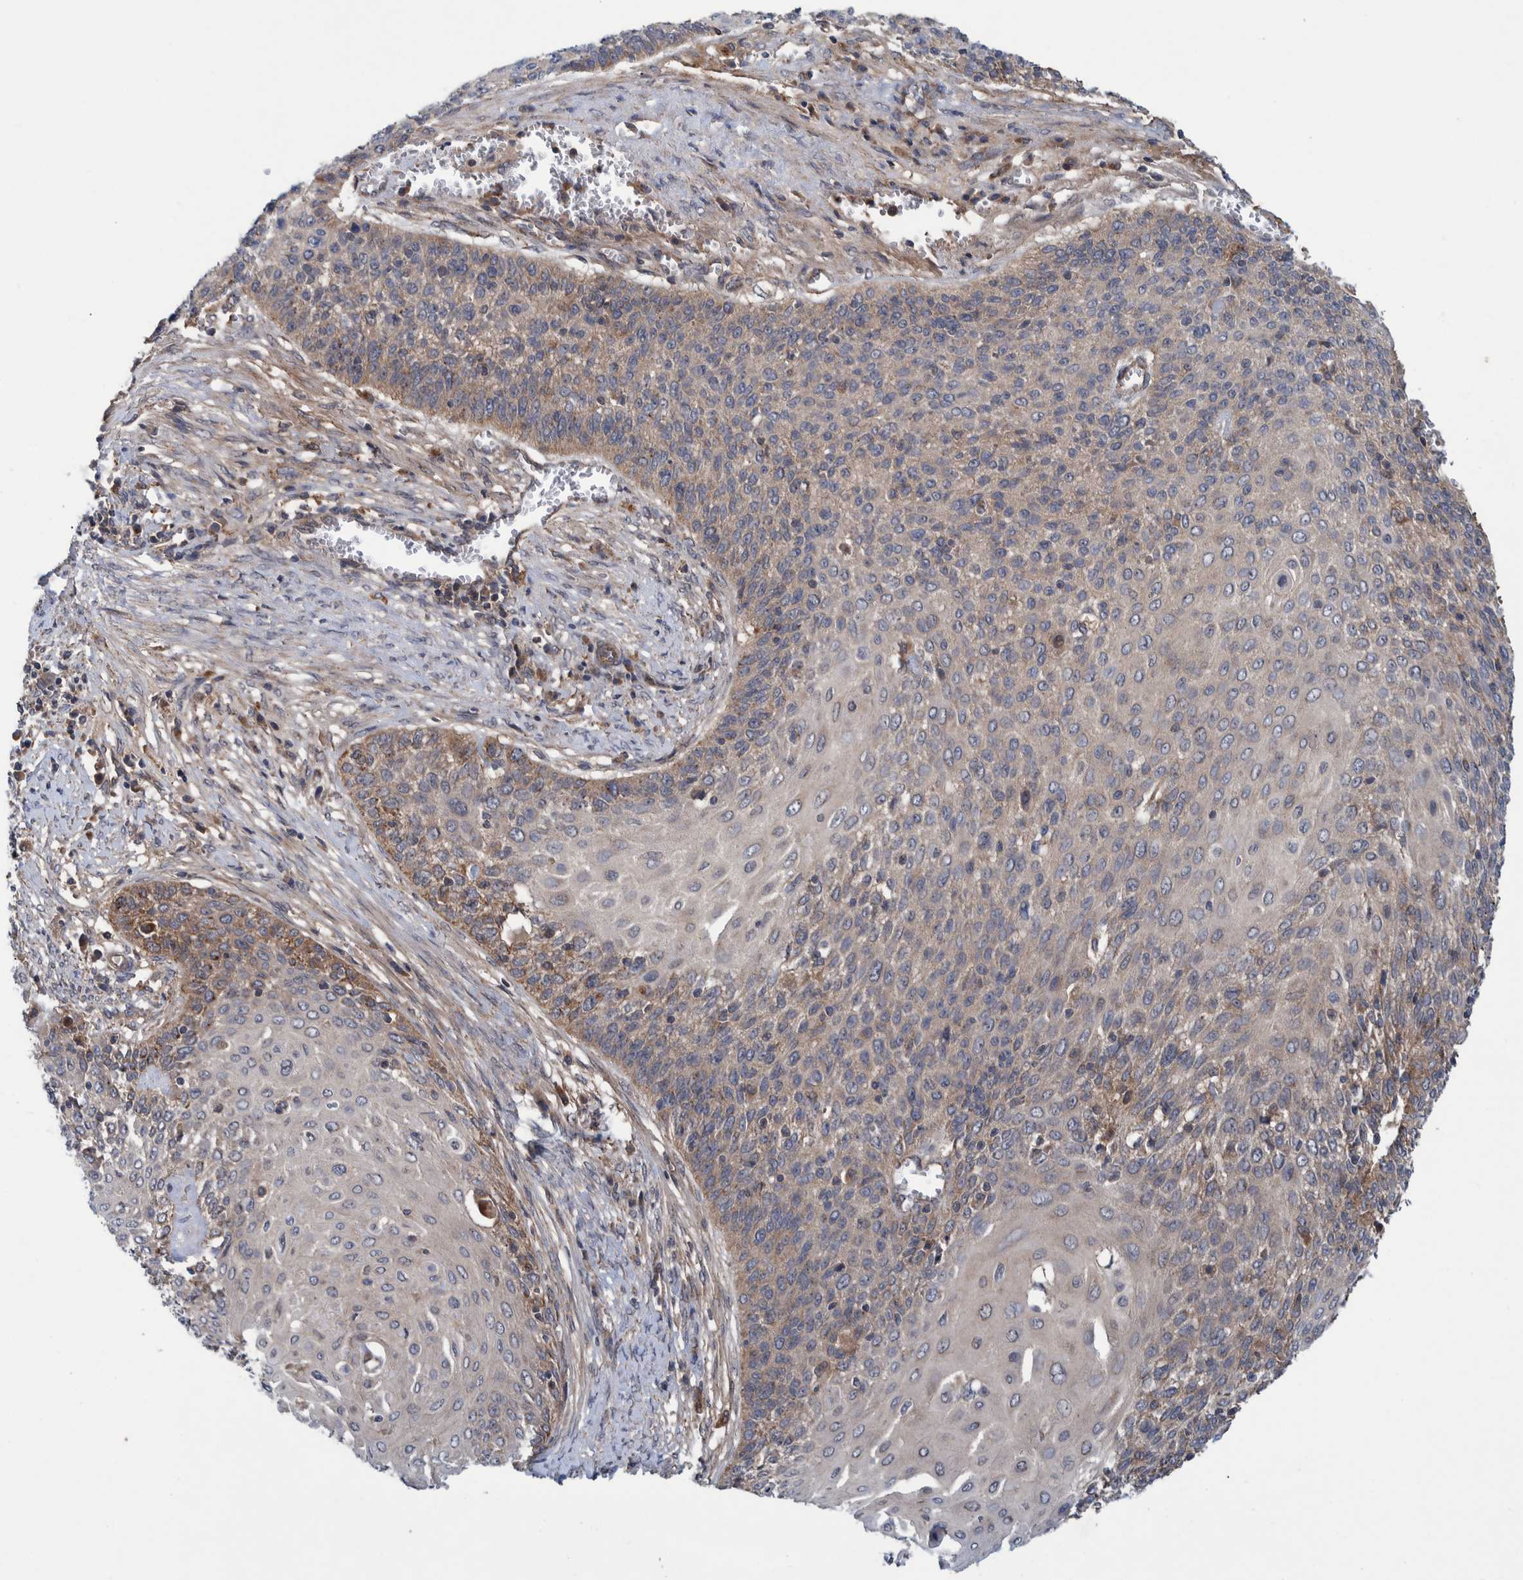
{"staining": {"intensity": "weak", "quantity": ">75%", "location": "cytoplasmic/membranous"}, "tissue": "cervical cancer", "cell_type": "Tumor cells", "image_type": "cancer", "snomed": [{"axis": "morphology", "description": "Squamous cell carcinoma, NOS"}, {"axis": "topography", "description": "Cervix"}], "caption": "Human cervical squamous cell carcinoma stained with a brown dye exhibits weak cytoplasmic/membranous positive positivity in about >75% of tumor cells.", "gene": "ITIH3", "patient": {"sex": "female", "age": 39}}